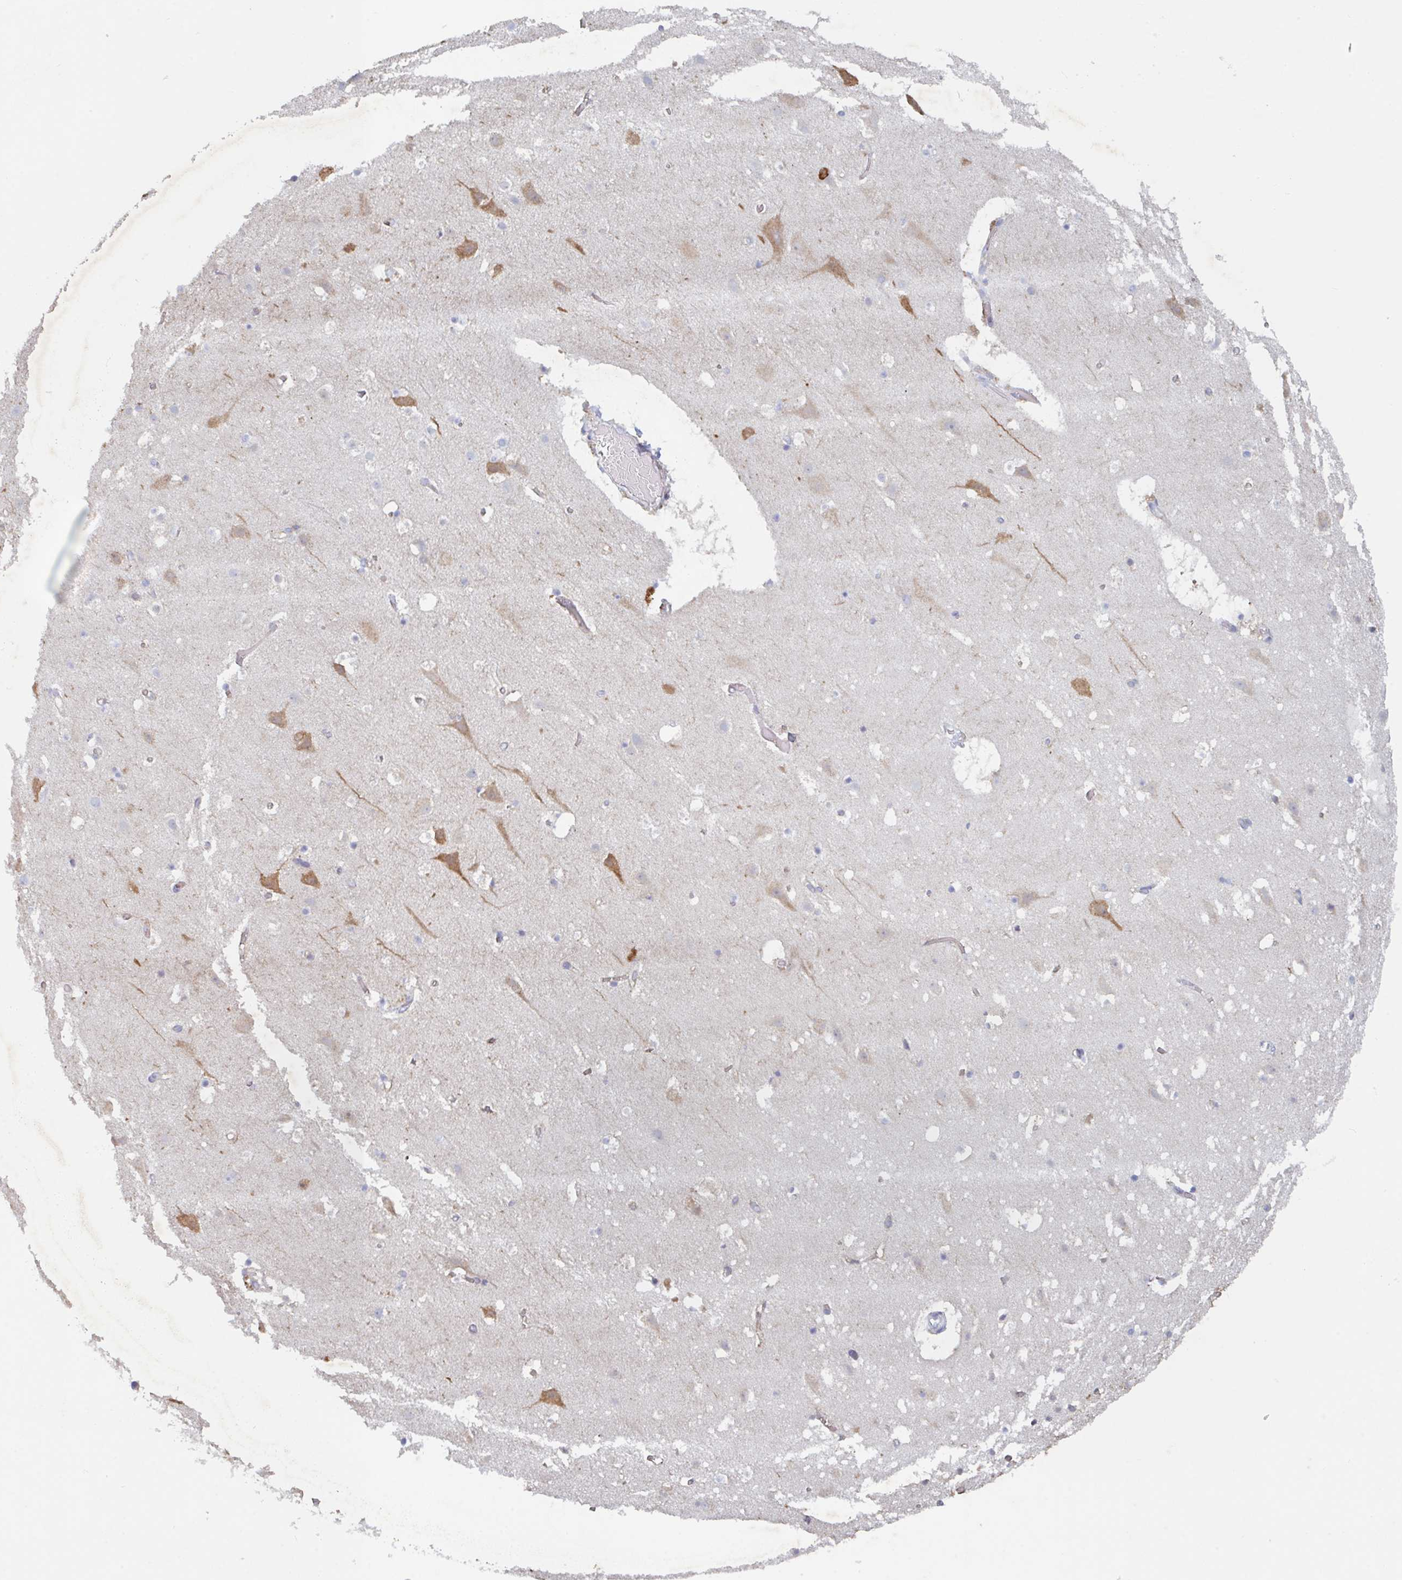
{"staining": {"intensity": "negative", "quantity": "none", "location": "none"}, "tissue": "cerebral cortex", "cell_type": "Endothelial cells", "image_type": "normal", "snomed": [{"axis": "morphology", "description": "Normal tissue, NOS"}, {"axis": "topography", "description": "Cerebral cortex"}], "caption": "Immunohistochemistry of normal human cerebral cortex demonstrates no expression in endothelial cells. (DAB (3,3'-diaminobenzidine) immunohistochemistry (IHC) visualized using brightfield microscopy, high magnification).", "gene": "MANBA", "patient": {"sex": "female", "age": 42}}